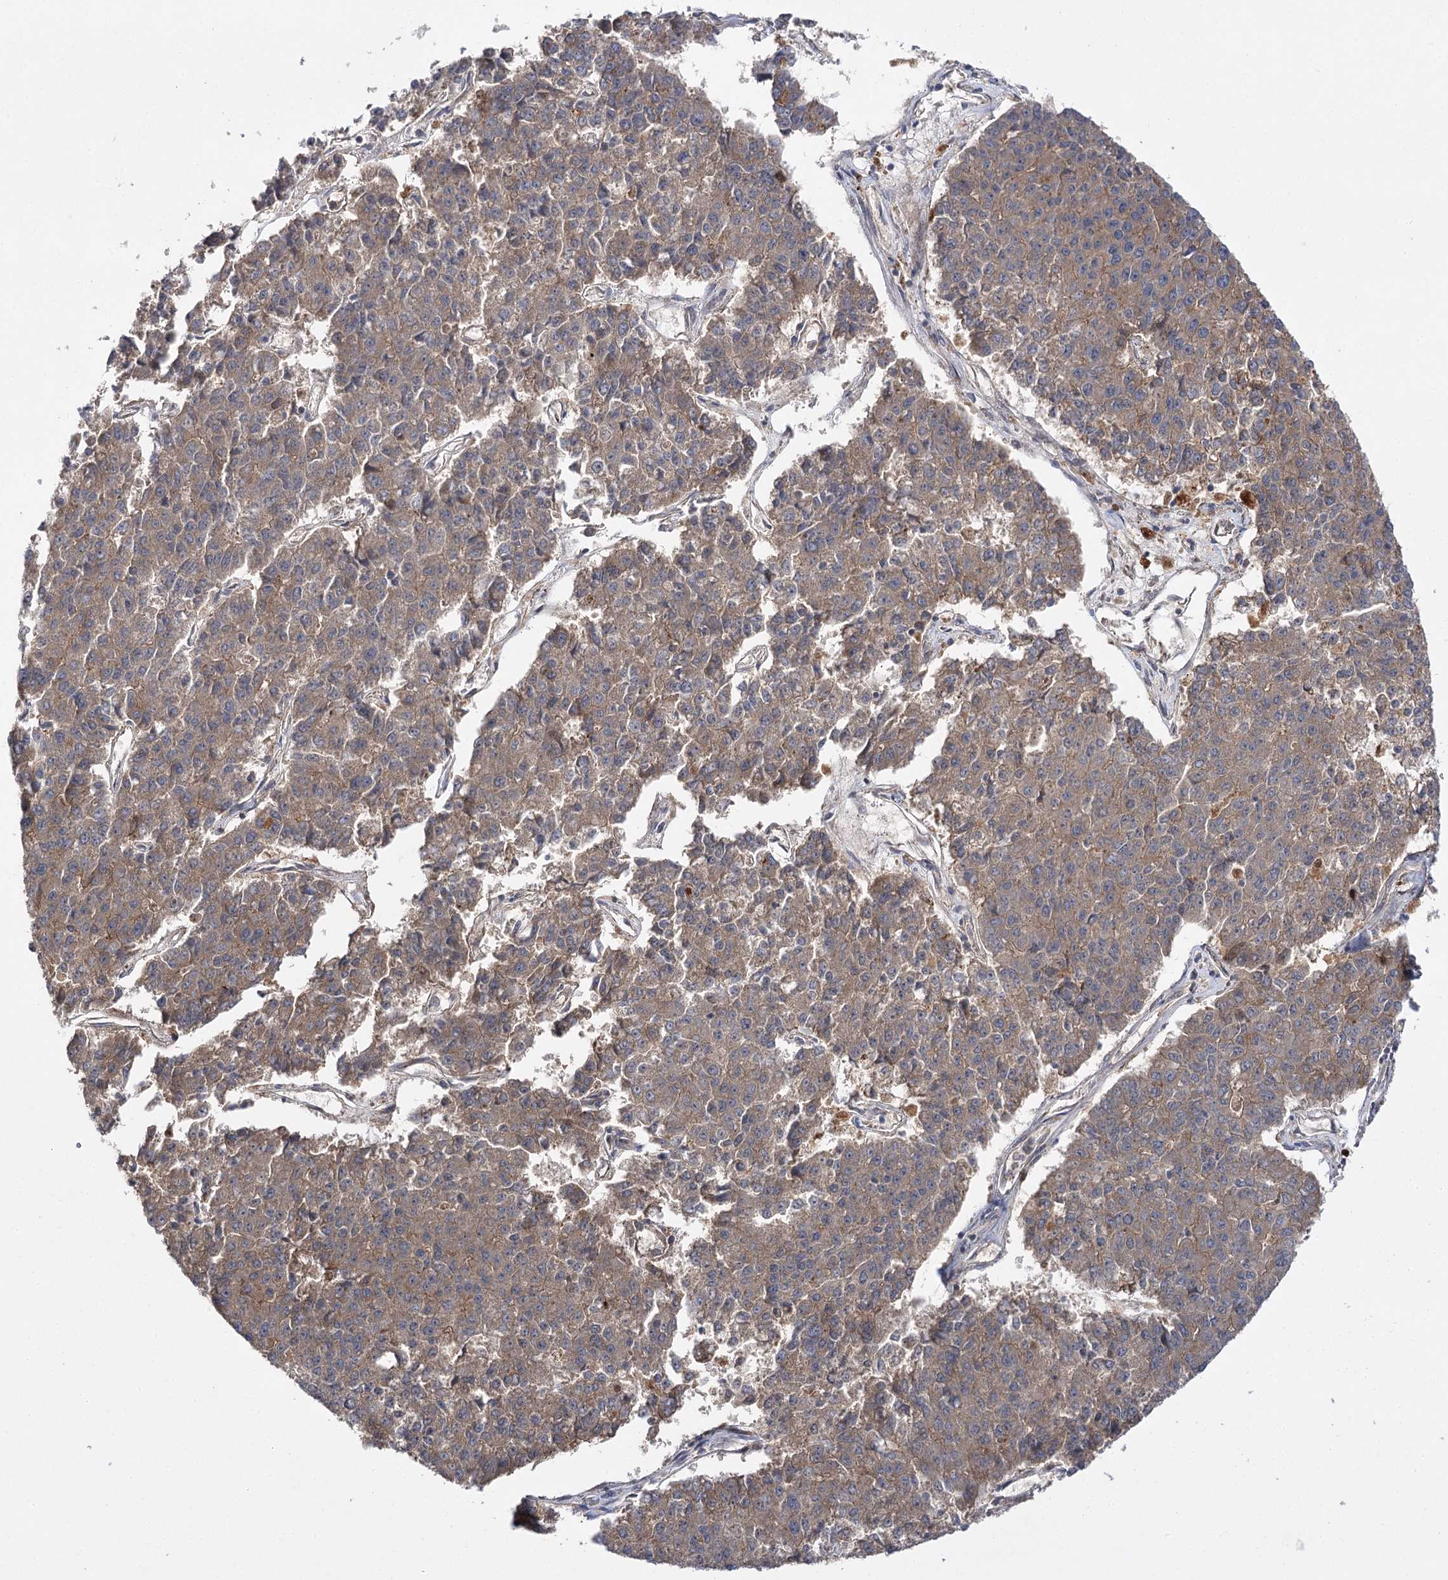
{"staining": {"intensity": "moderate", "quantity": ">75%", "location": "cytoplasmic/membranous"}, "tissue": "pancreatic cancer", "cell_type": "Tumor cells", "image_type": "cancer", "snomed": [{"axis": "morphology", "description": "Adenocarcinoma, NOS"}, {"axis": "topography", "description": "Pancreas"}], "caption": "Moderate cytoplasmic/membranous staining for a protein is appreciated in about >75% of tumor cells of adenocarcinoma (pancreatic) using immunohistochemistry.", "gene": "BCR", "patient": {"sex": "male", "age": 50}}